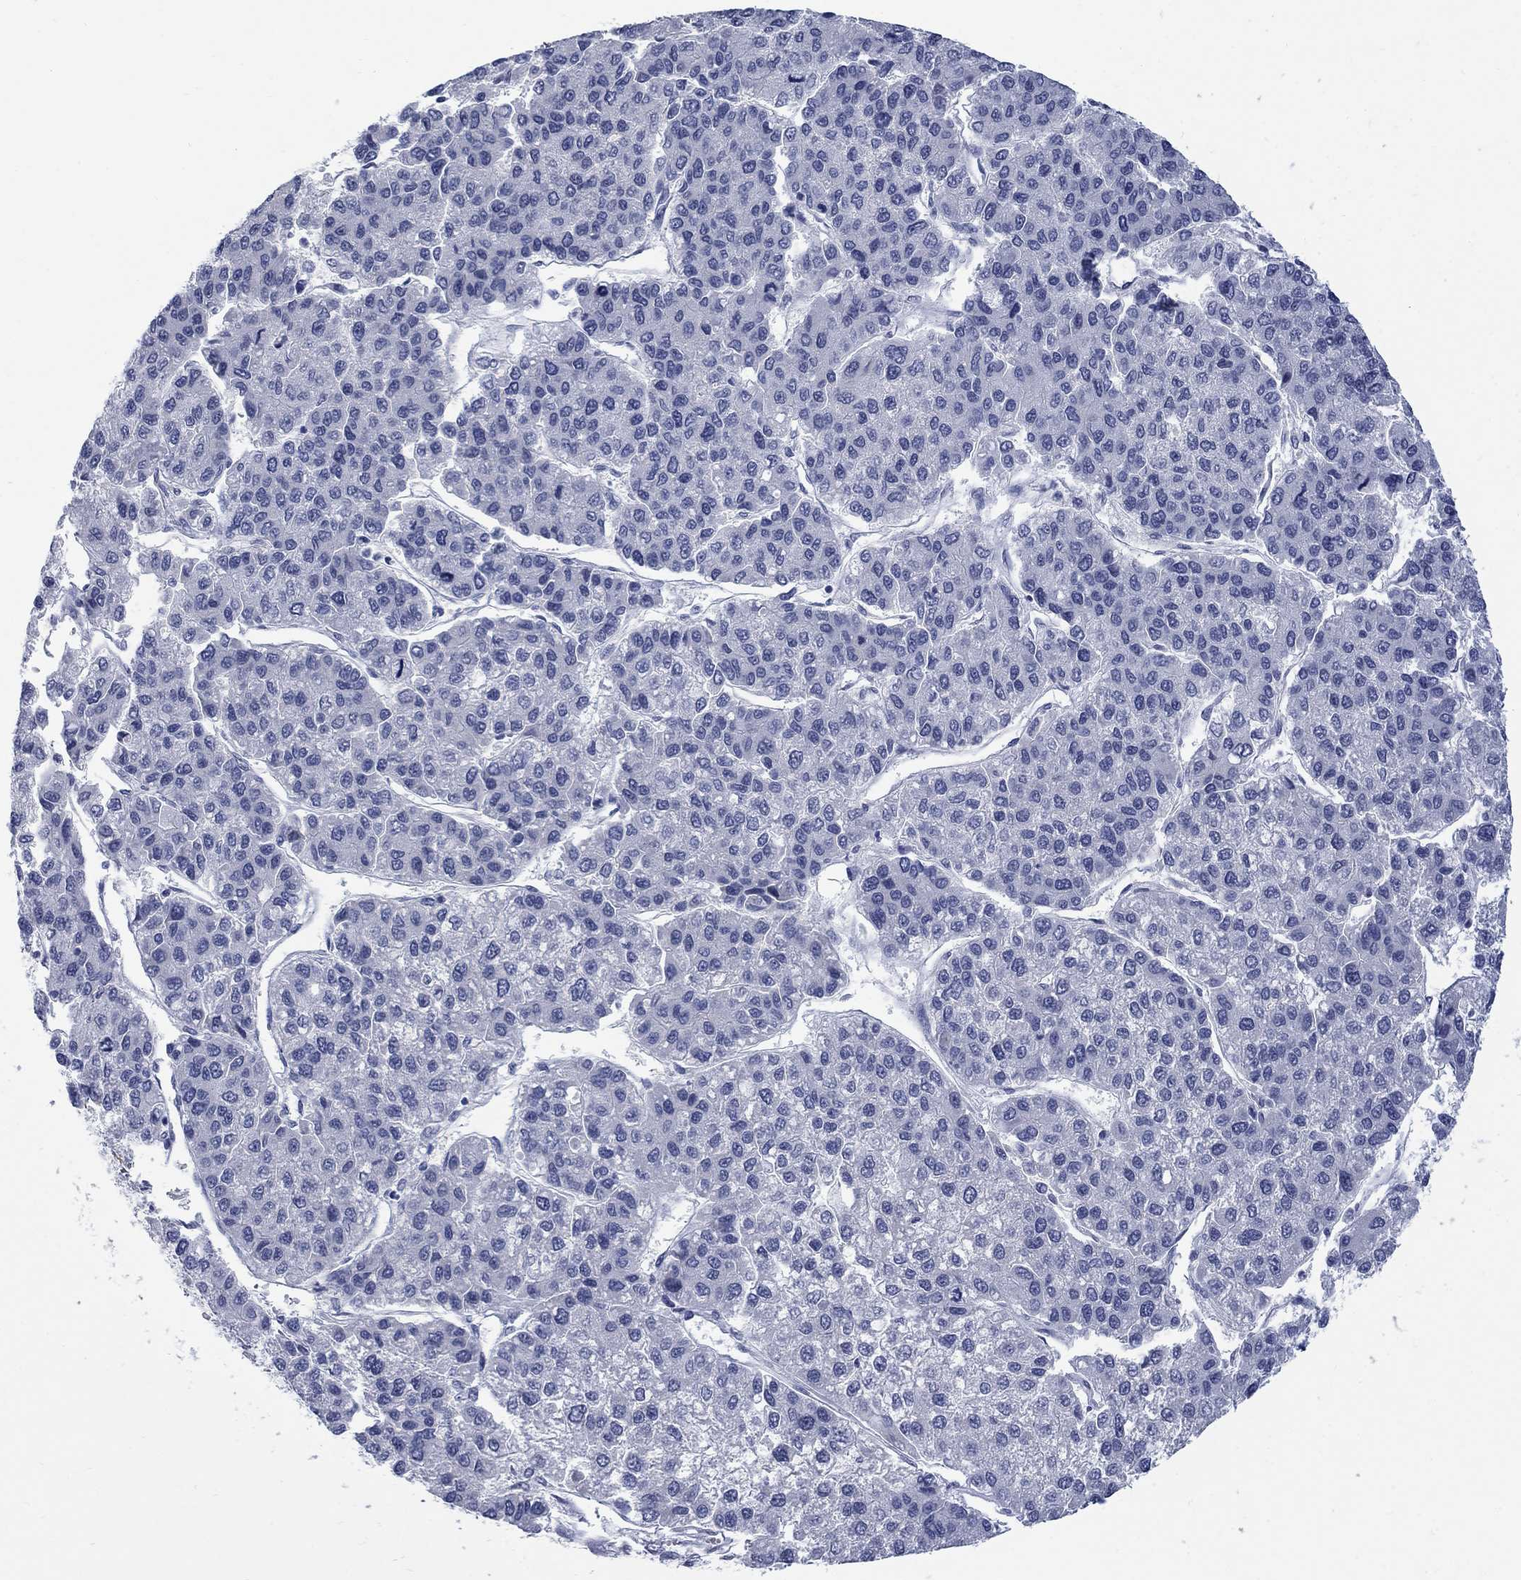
{"staining": {"intensity": "negative", "quantity": "none", "location": "none"}, "tissue": "liver cancer", "cell_type": "Tumor cells", "image_type": "cancer", "snomed": [{"axis": "morphology", "description": "Carcinoma, Hepatocellular, NOS"}, {"axis": "topography", "description": "Liver"}], "caption": "This is an IHC image of liver hepatocellular carcinoma. There is no staining in tumor cells.", "gene": "RFTN2", "patient": {"sex": "female", "age": 66}}